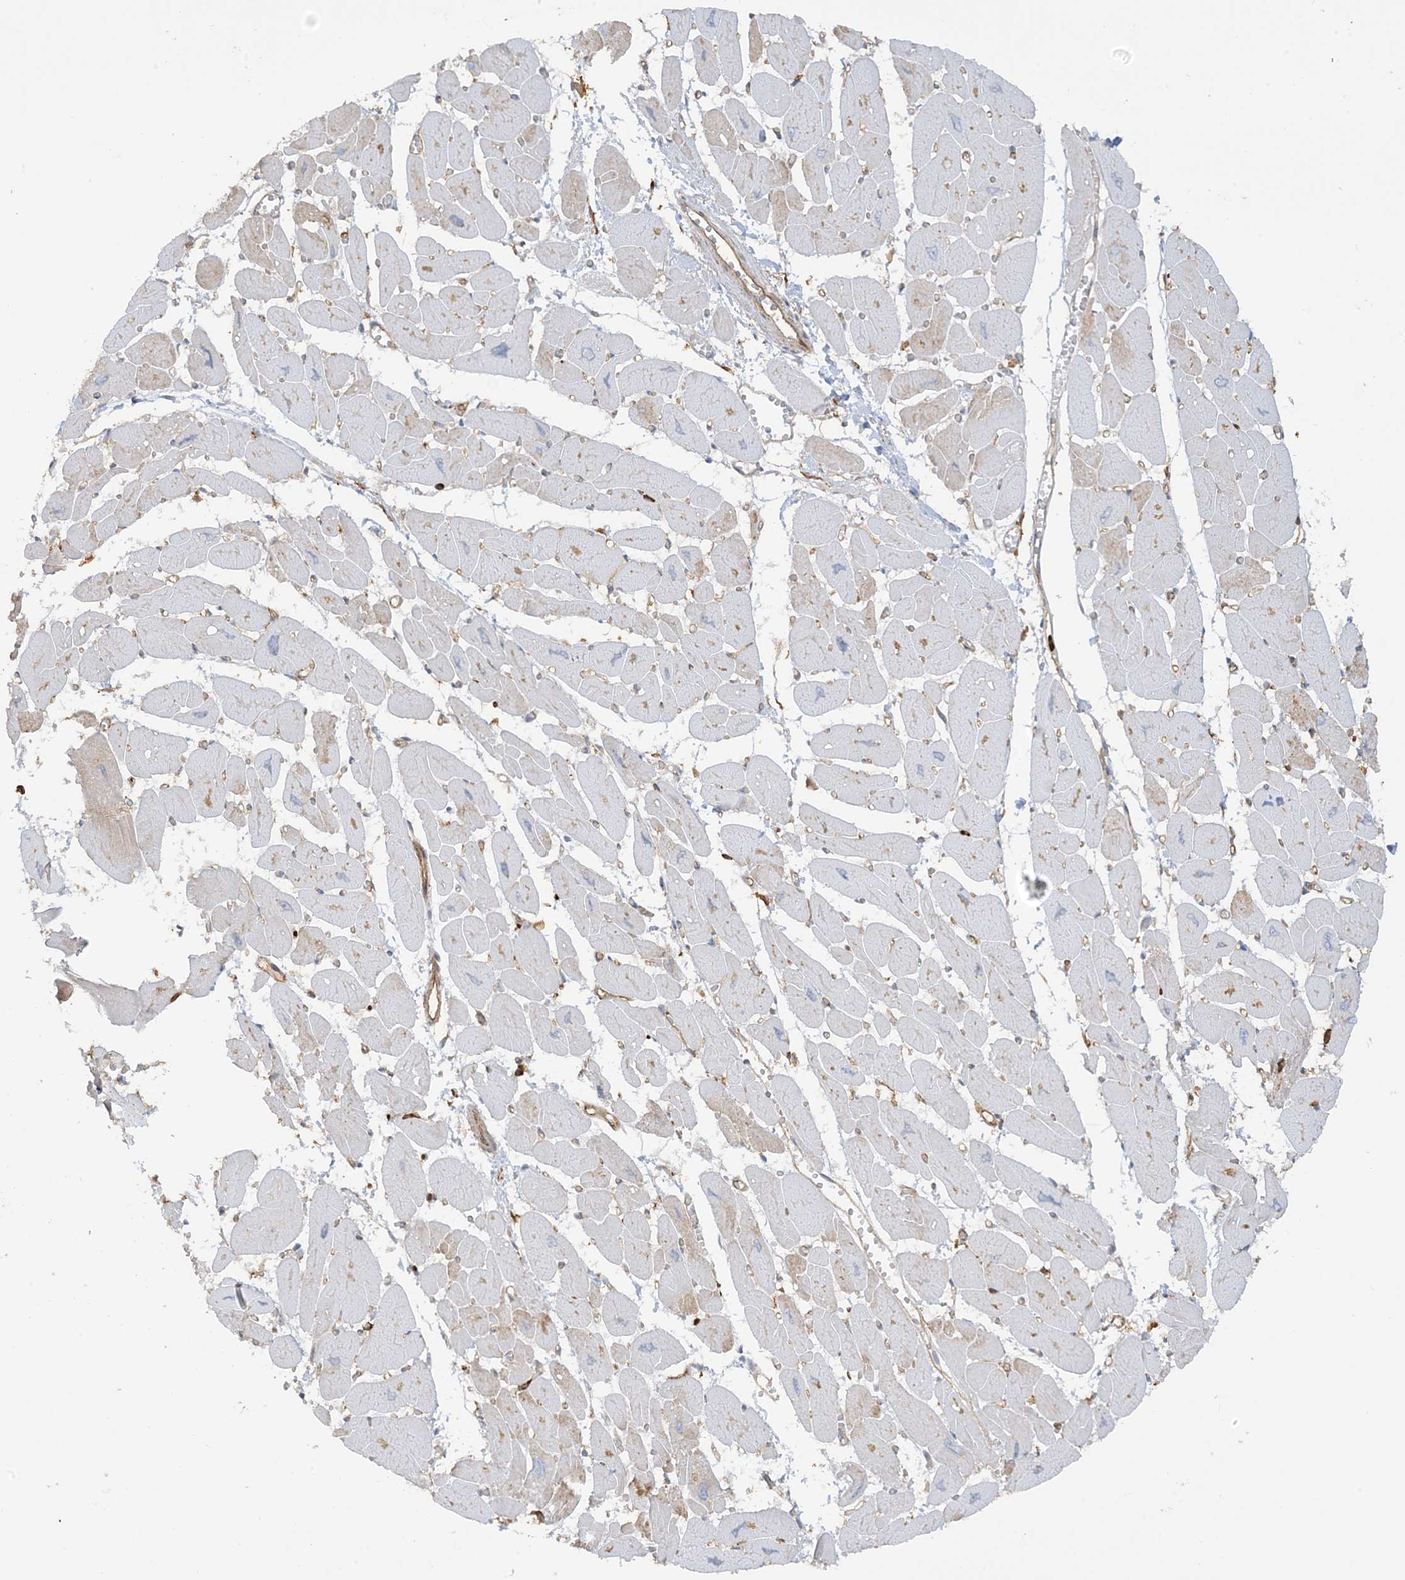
{"staining": {"intensity": "weak", "quantity": "25%-75%", "location": "cytoplasmic/membranous"}, "tissue": "heart muscle", "cell_type": "Cardiomyocytes", "image_type": "normal", "snomed": [{"axis": "morphology", "description": "Normal tissue, NOS"}, {"axis": "topography", "description": "Heart"}], "caption": "Immunohistochemistry (IHC) (DAB) staining of normal human heart muscle displays weak cytoplasmic/membranous protein positivity in approximately 25%-75% of cardiomyocytes. The staining was performed using DAB to visualize the protein expression in brown, while the nuclei were stained in blue with hematoxylin (Magnification: 20x).", "gene": "CAPZB", "patient": {"sex": "female", "age": 54}}